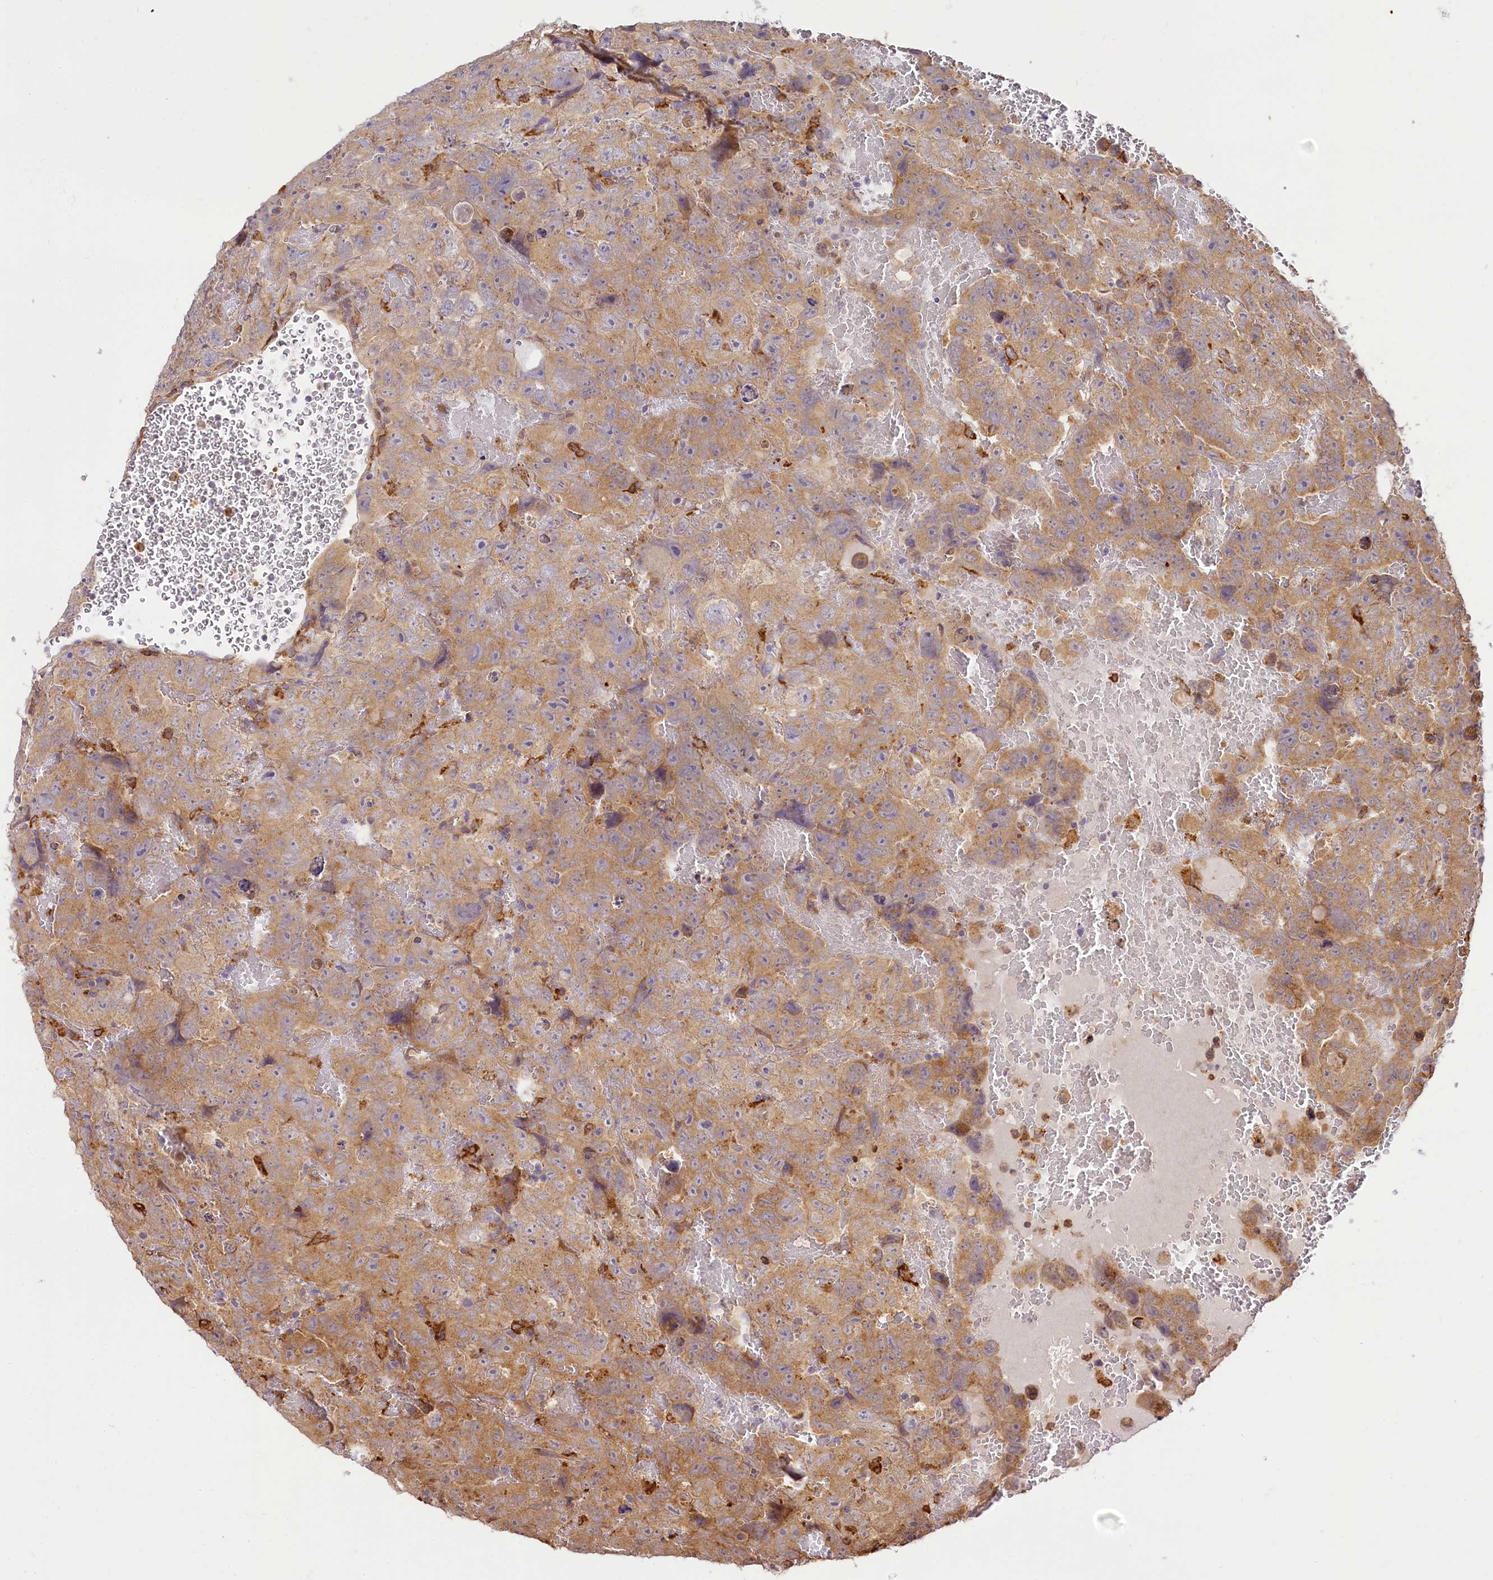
{"staining": {"intensity": "moderate", "quantity": ">75%", "location": "cytoplasmic/membranous"}, "tissue": "testis cancer", "cell_type": "Tumor cells", "image_type": "cancer", "snomed": [{"axis": "morphology", "description": "Carcinoma, Embryonal, NOS"}, {"axis": "topography", "description": "Testis"}], "caption": "Protein analysis of testis cancer (embryonal carcinoma) tissue demonstrates moderate cytoplasmic/membranous expression in about >75% of tumor cells. The protein is shown in brown color, while the nuclei are stained blue.", "gene": "PPIP5K2", "patient": {"sex": "male", "age": 45}}